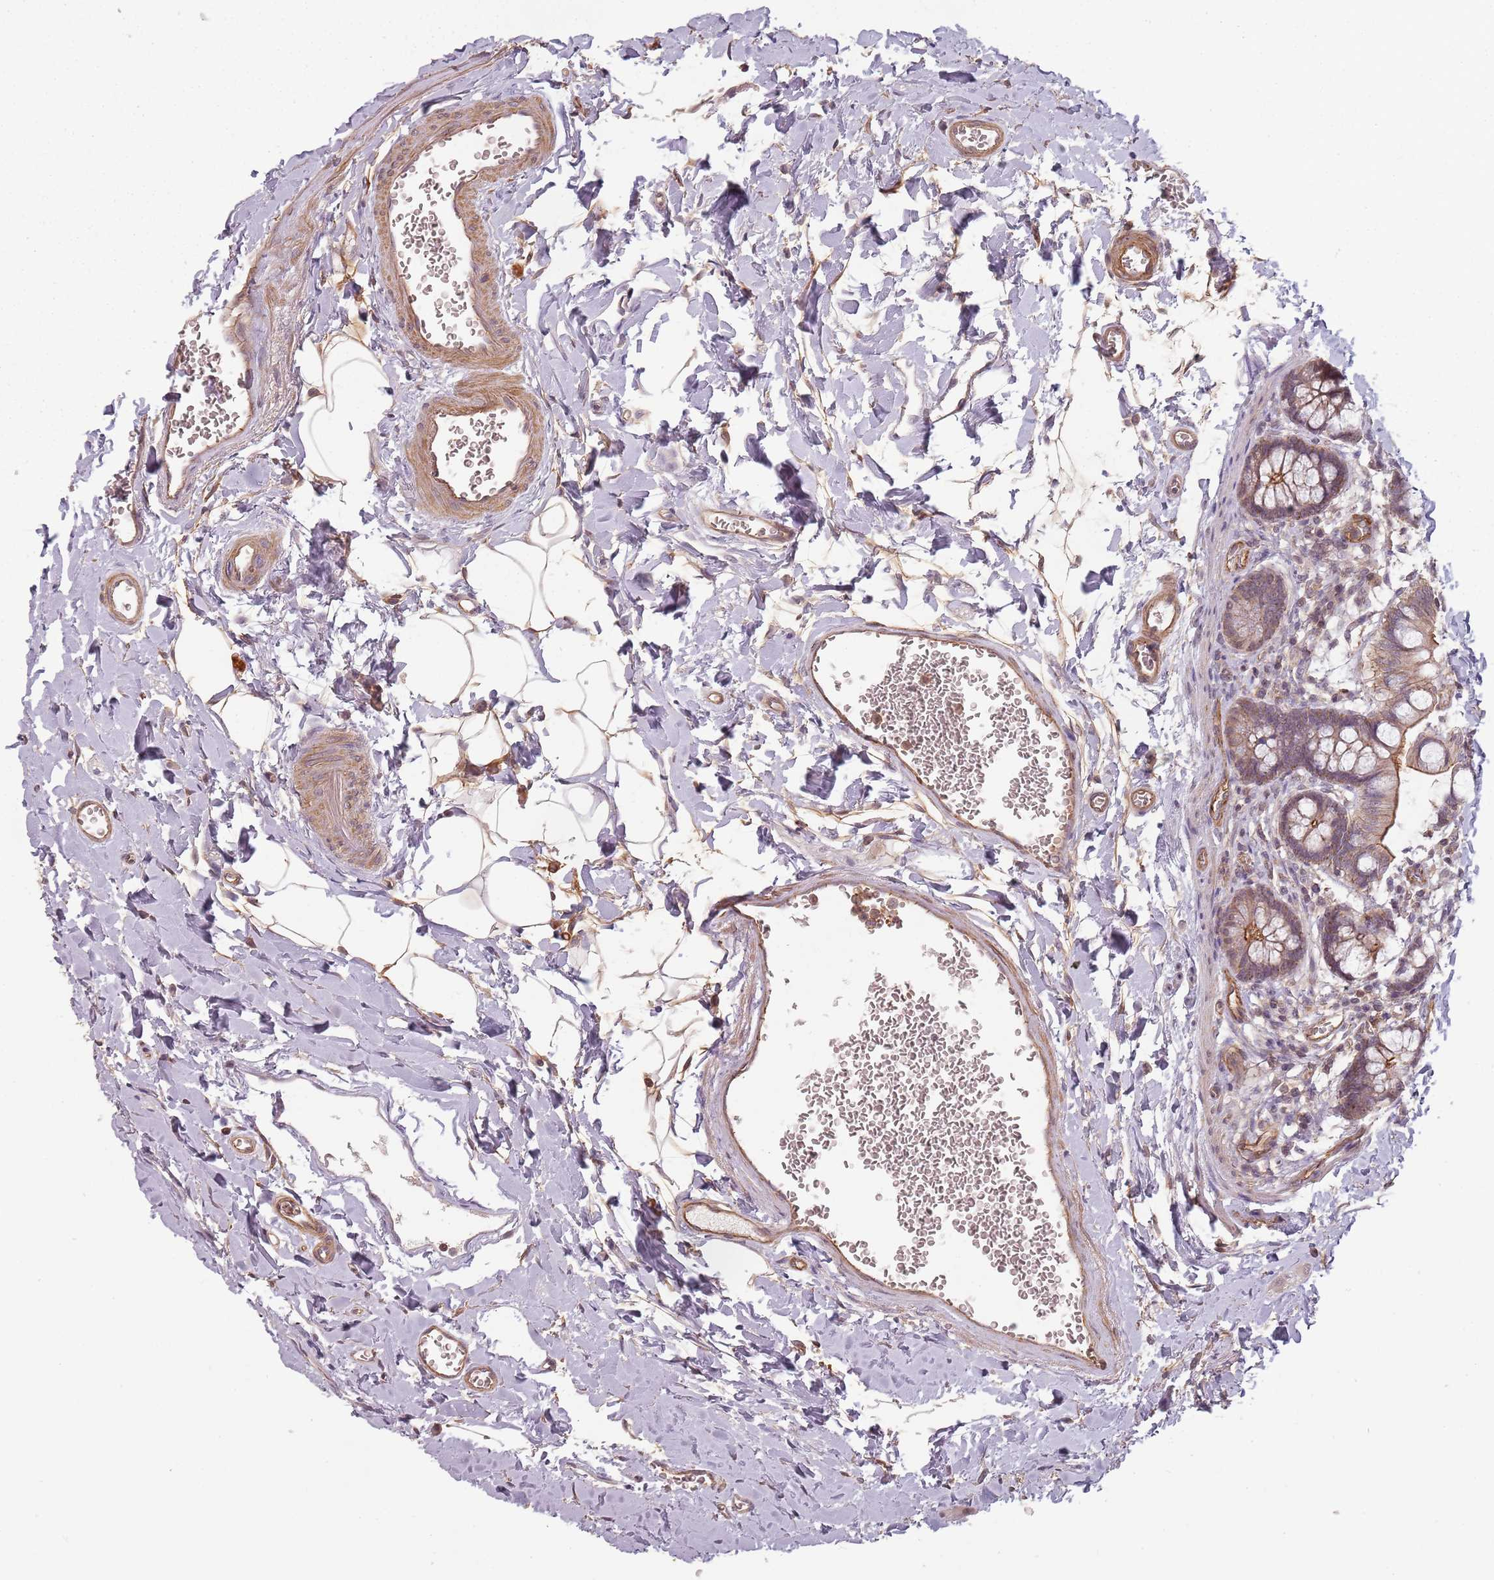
{"staining": {"intensity": "moderate", "quantity": ">75%", "location": "cytoplasmic/membranous"}, "tissue": "small intestine", "cell_type": "Glandular cells", "image_type": "normal", "snomed": [{"axis": "morphology", "description": "Normal tissue, NOS"}, {"axis": "topography", "description": "Small intestine"}], "caption": "IHC of normal small intestine exhibits medium levels of moderate cytoplasmic/membranous expression in approximately >75% of glandular cells.", "gene": "PPP1R14C", "patient": {"sex": "male", "age": 52}}